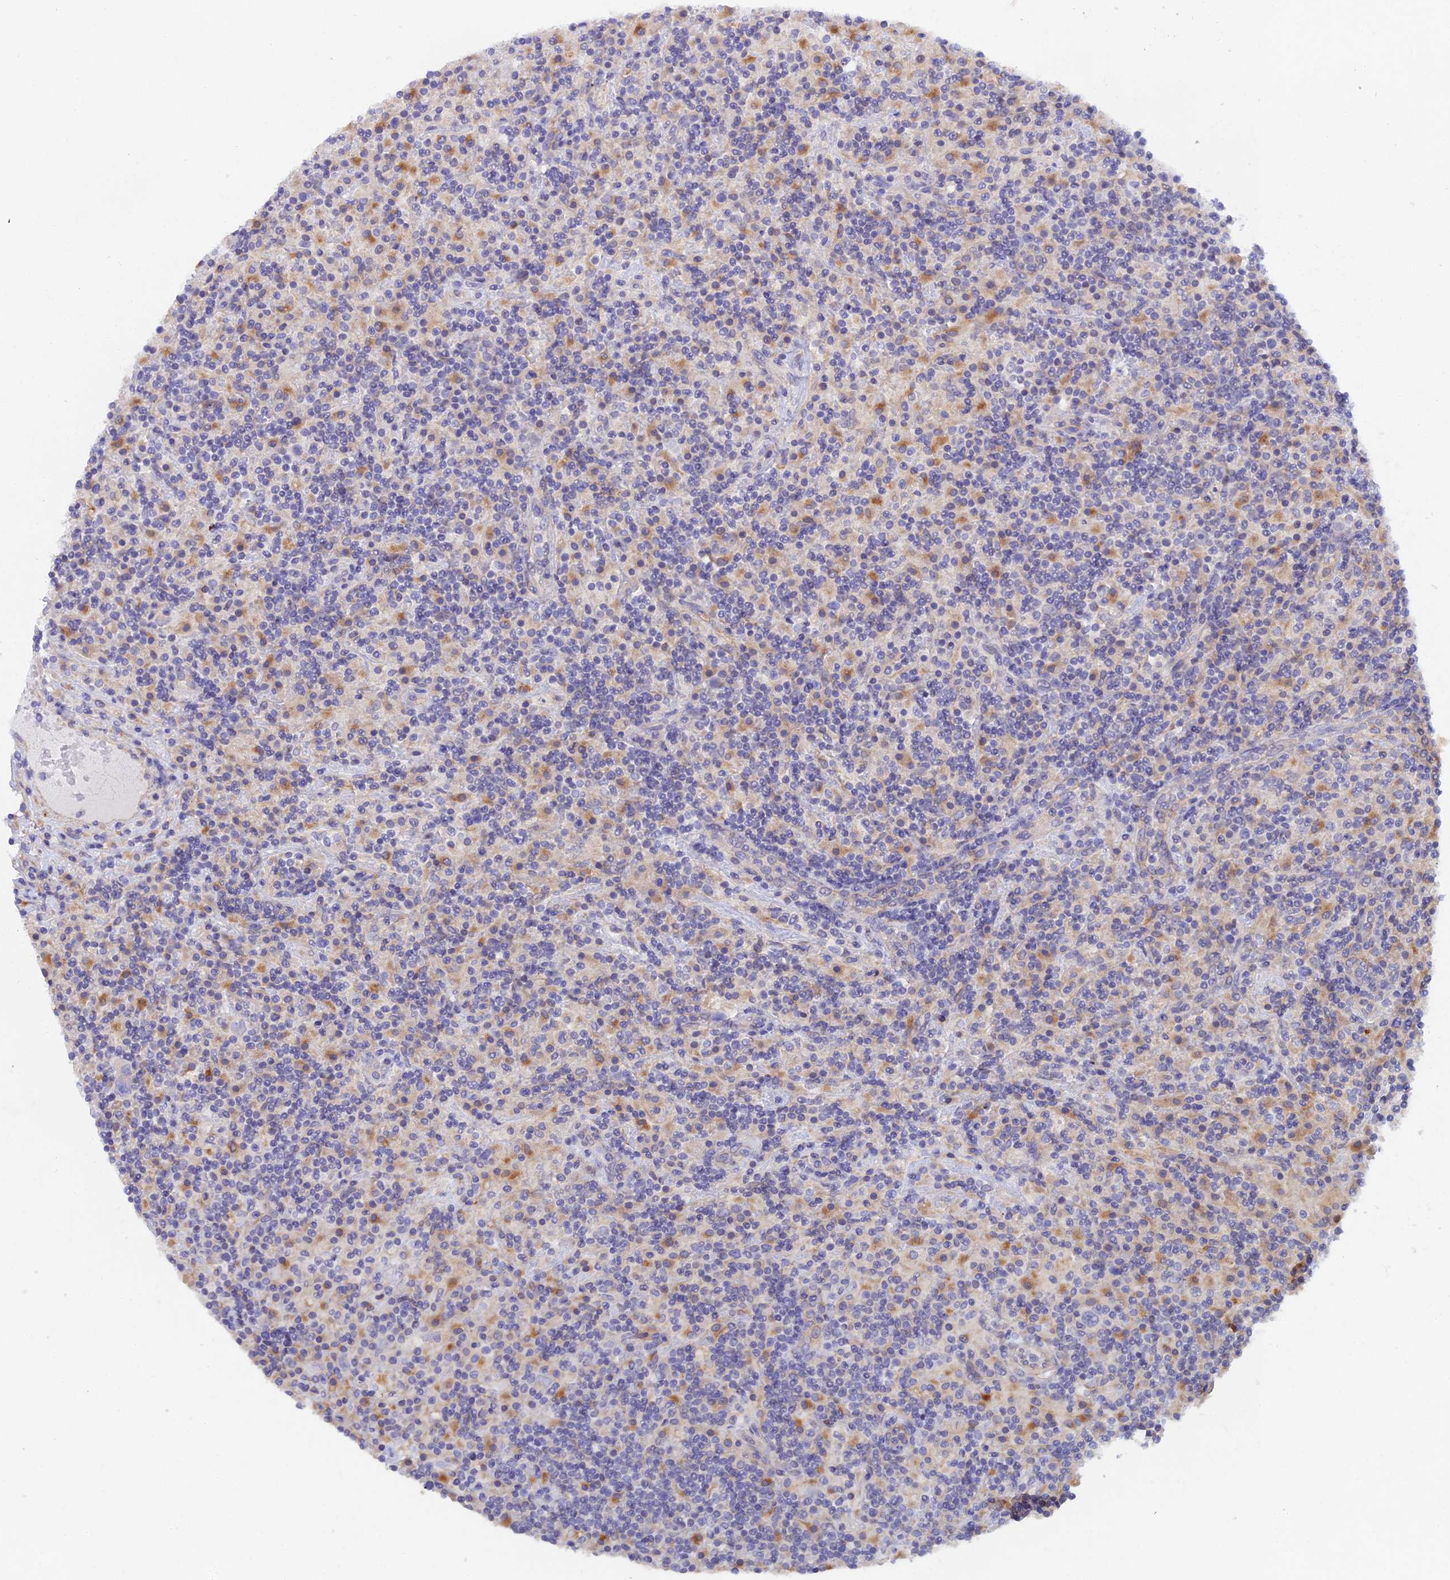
{"staining": {"intensity": "negative", "quantity": "none", "location": "none"}, "tissue": "lymphoma", "cell_type": "Tumor cells", "image_type": "cancer", "snomed": [{"axis": "morphology", "description": "Hodgkin's disease, NOS"}, {"axis": "topography", "description": "Lymph node"}], "caption": "Human lymphoma stained for a protein using immunohistochemistry shows no expression in tumor cells.", "gene": "FZR1", "patient": {"sex": "male", "age": 70}}